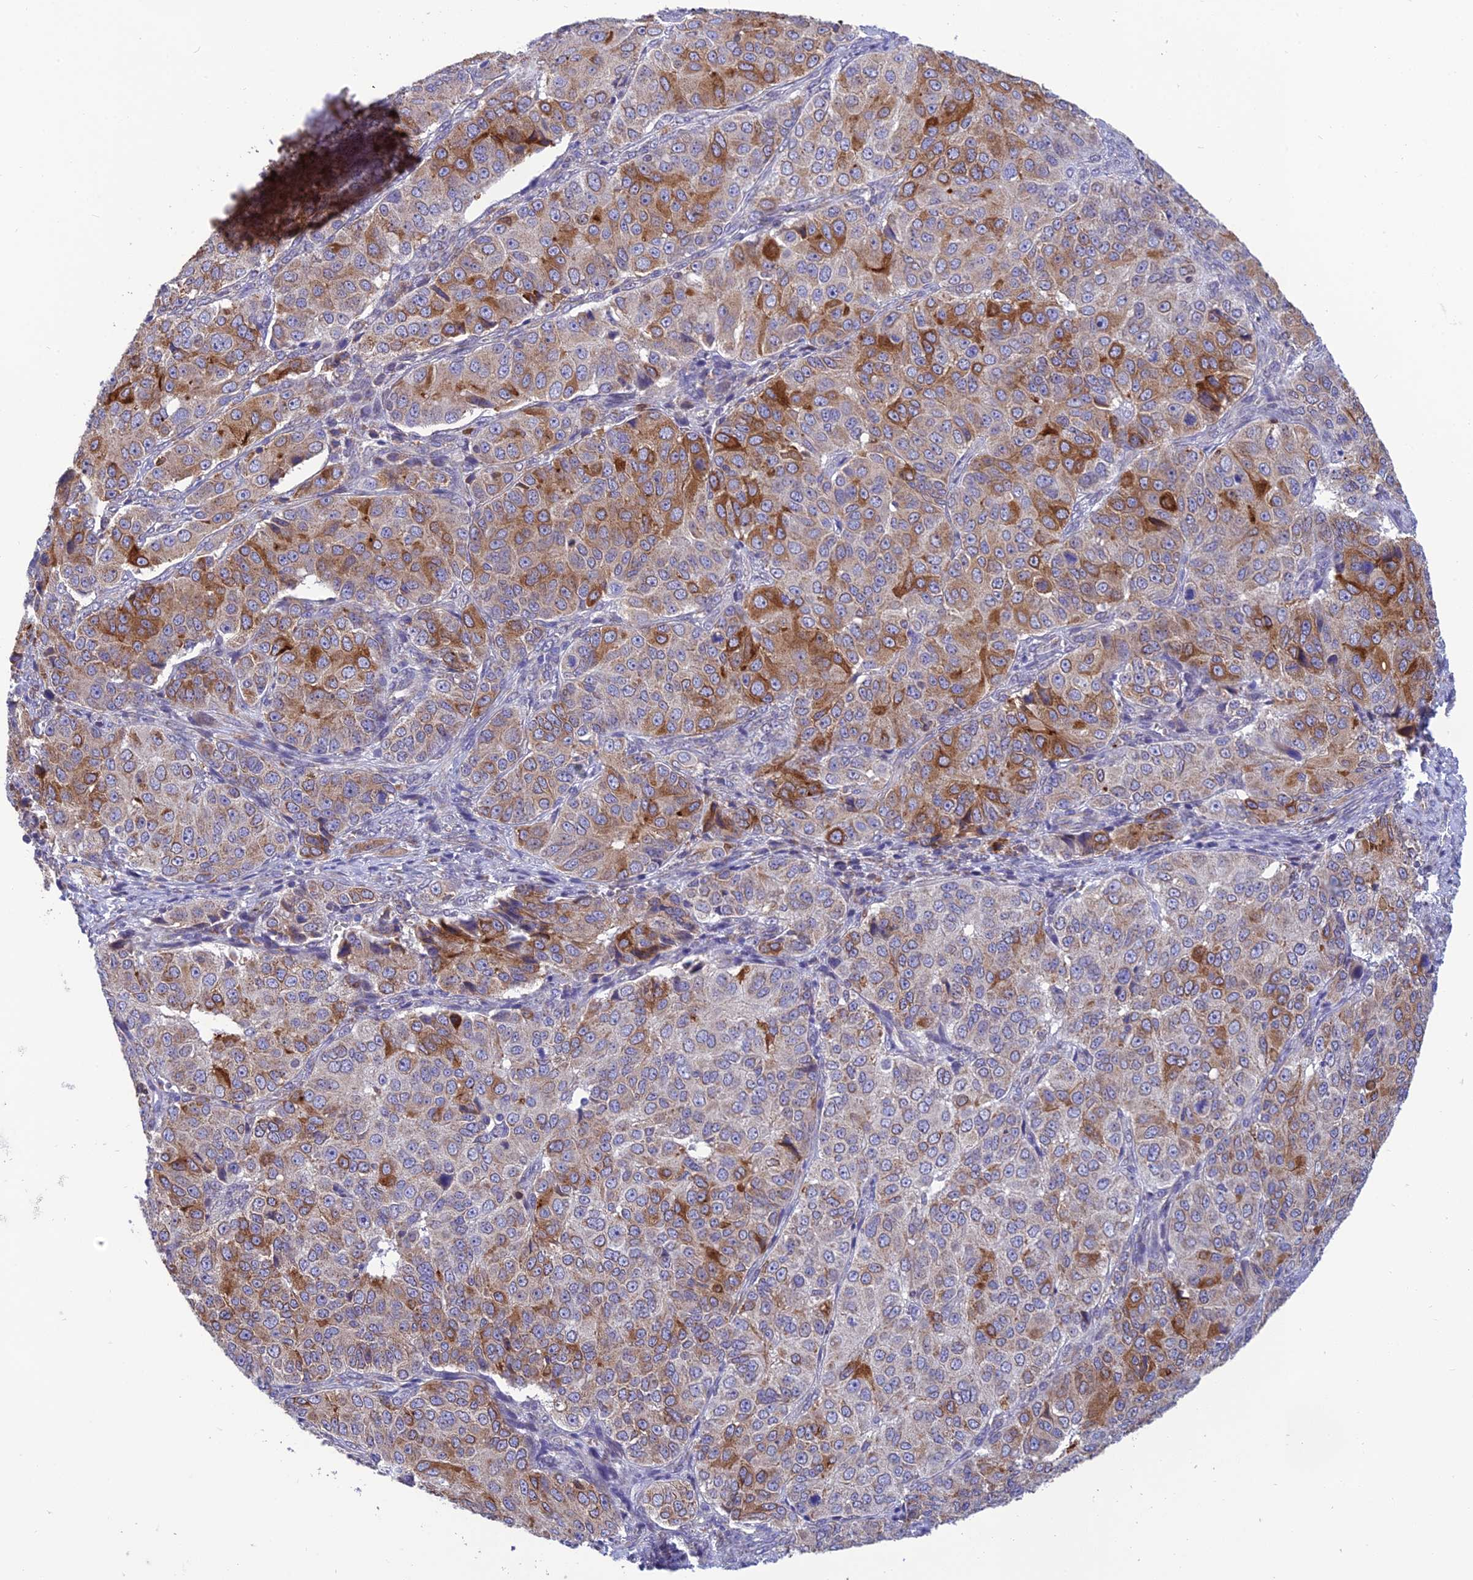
{"staining": {"intensity": "moderate", "quantity": ">75%", "location": "cytoplasmic/membranous"}, "tissue": "ovarian cancer", "cell_type": "Tumor cells", "image_type": "cancer", "snomed": [{"axis": "morphology", "description": "Carcinoma, endometroid"}, {"axis": "topography", "description": "Ovary"}], "caption": "Immunohistochemistry staining of endometroid carcinoma (ovarian), which displays medium levels of moderate cytoplasmic/membranous positivity in approximately >75% of tumor cells indicating moderate cytoplasmic/membranous protein staining. The staining was performed using DAB (3,3'-diaminobenzidine) (brown) for protein detection and nuclei were counterstained in hematoxylin (blue).", "gene": "PKHD1L1", "patient": {"sex": "female", "age": 51}}